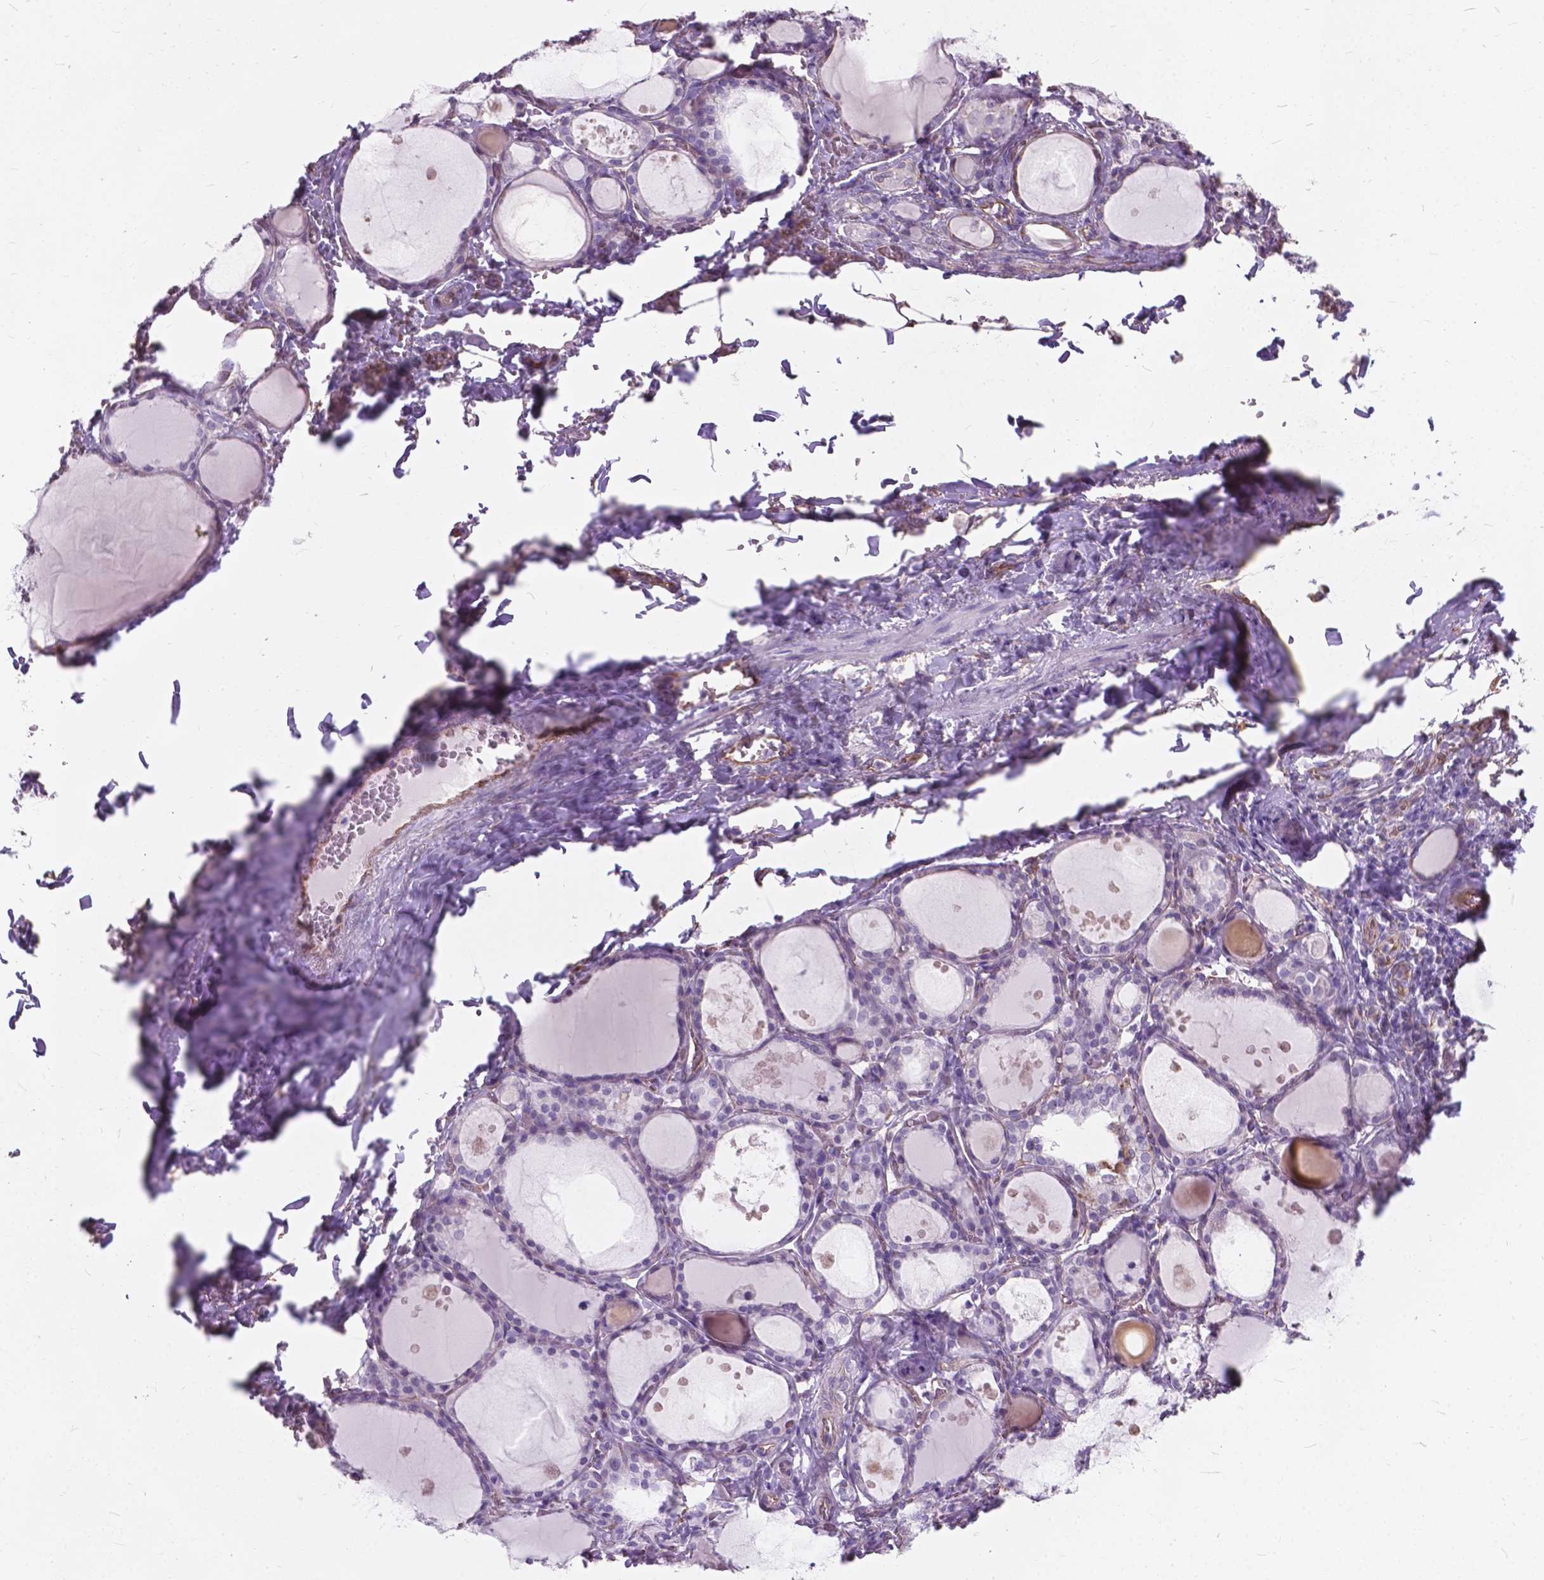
{"staining": {"intensity": "negative", "quantity": "none", "location": "none"}, "tissue": "thyroid gland", "cell_type": "Glandular cells", "image_type": "normal", "snomed": [{"axis": "morphology", "description": "Normal tissue, NOS"}, {"axis": "topography", "description": "Thyroid gland"}], "caption": "Immunohistochemistry (IHC) image of benign human thyroid gland stained for a protein (brown), which demonstrates no staining in glandular cells.", "gene": "AMOT", "patient": {"sex": "male", "age": 68}}